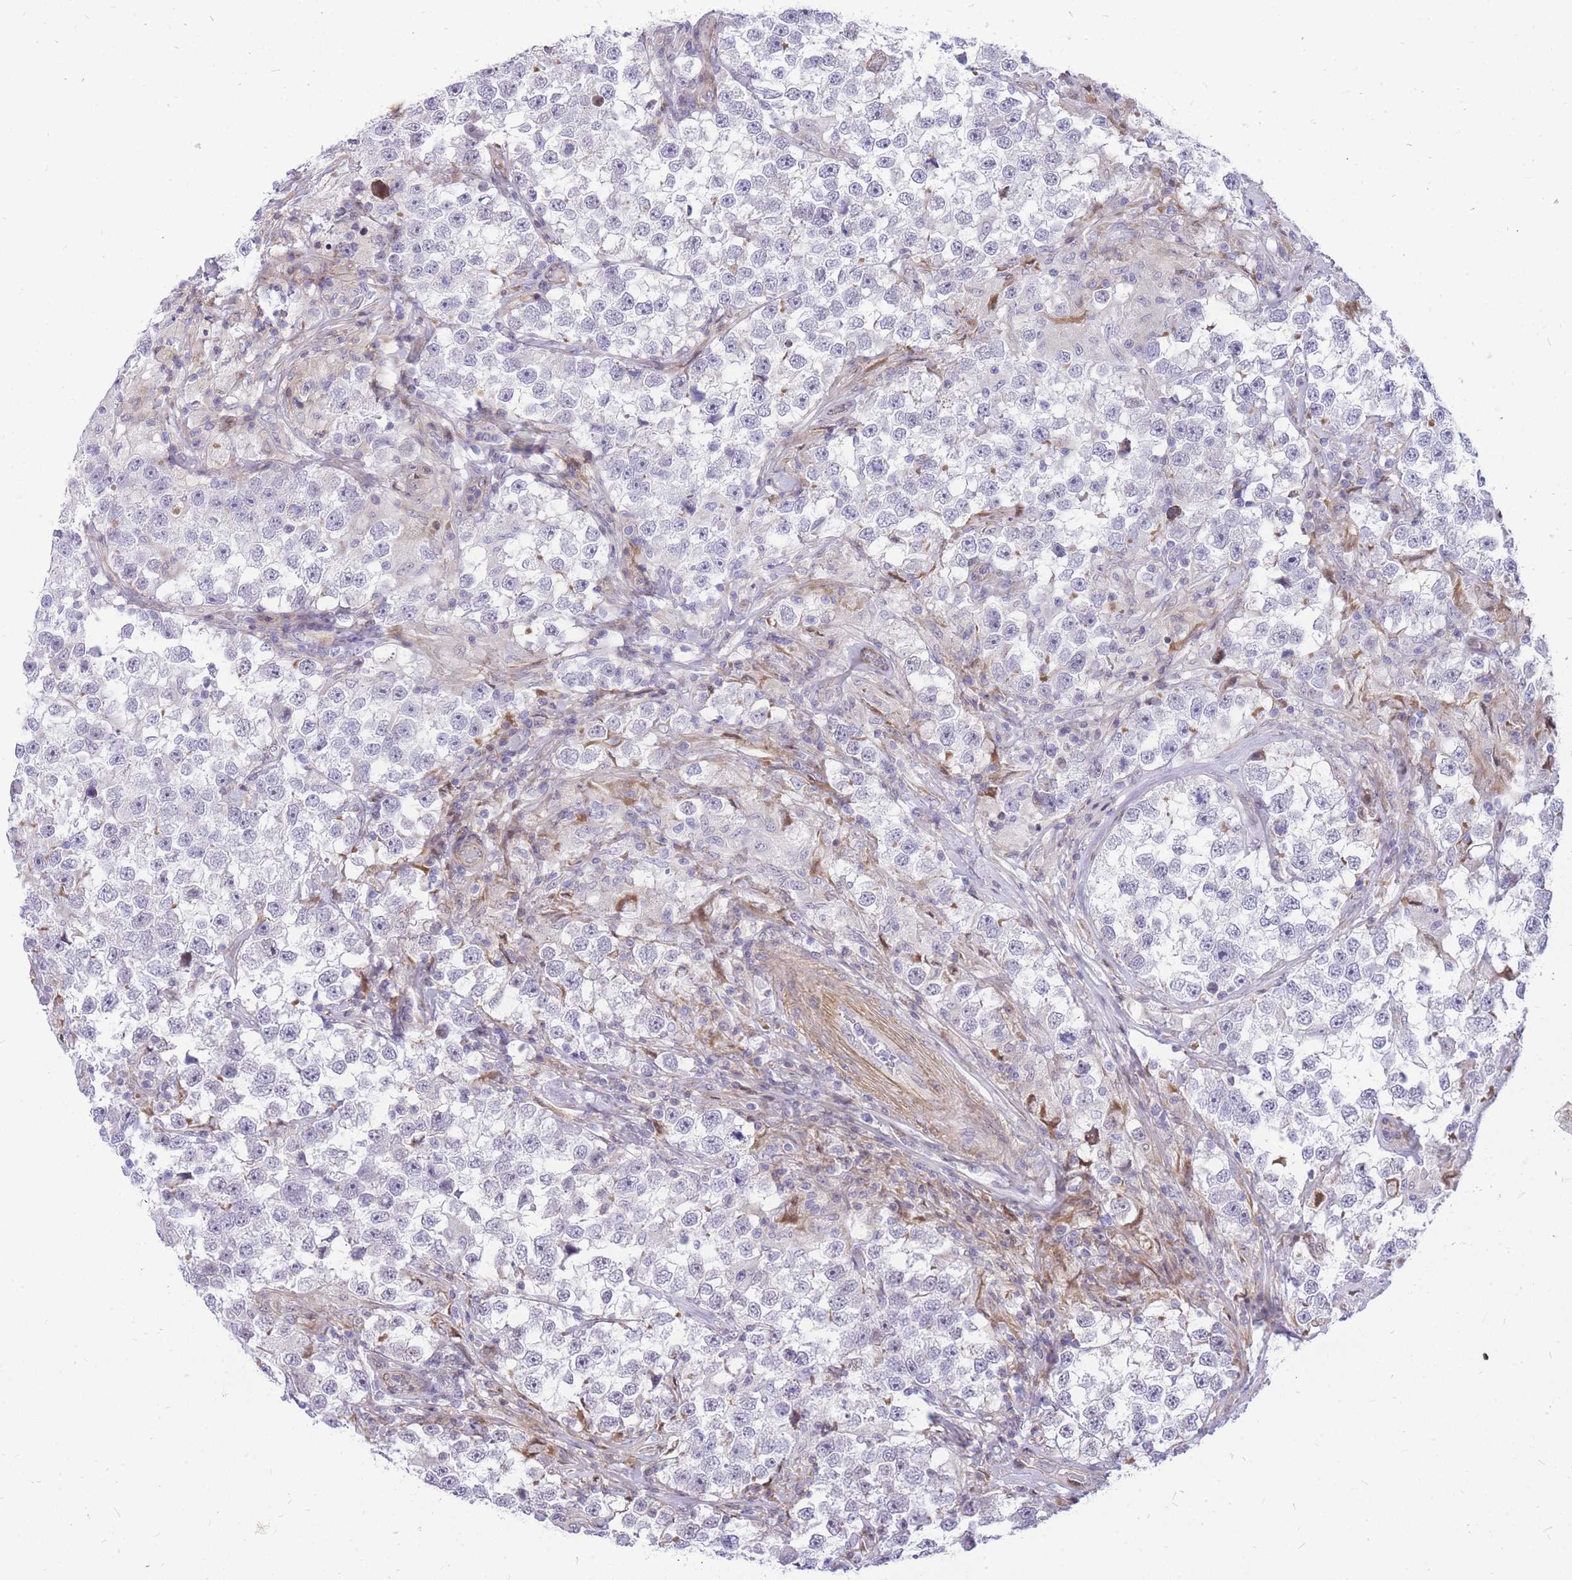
{"staining": {"intensity": "negative", "quantity": "none", "location": "none"}, "tissue": "testis cancer", "cell_type": "Tumor cells", "image_type": "cancer", "snomed": [{"axis": "morphology", "description": "Seminoma, NOS"}, {"axis": "topography", "description": "Testis"}], "caption": "This image is of testis seminoma stained with immunohistochemistry (IHC) to label a protein in brown with the nuclei are counter-stained blue. There is no positivity in tumor cells. Brightfield microscopy of immunohistochemistry (IHC) stained with DAB (3,3'-diaminobenzidine) (brown) and hematoxylin (blue), captured at high magnification.", "gene": "S100PBP", "patient": {"sex": "male", "age": 46}}